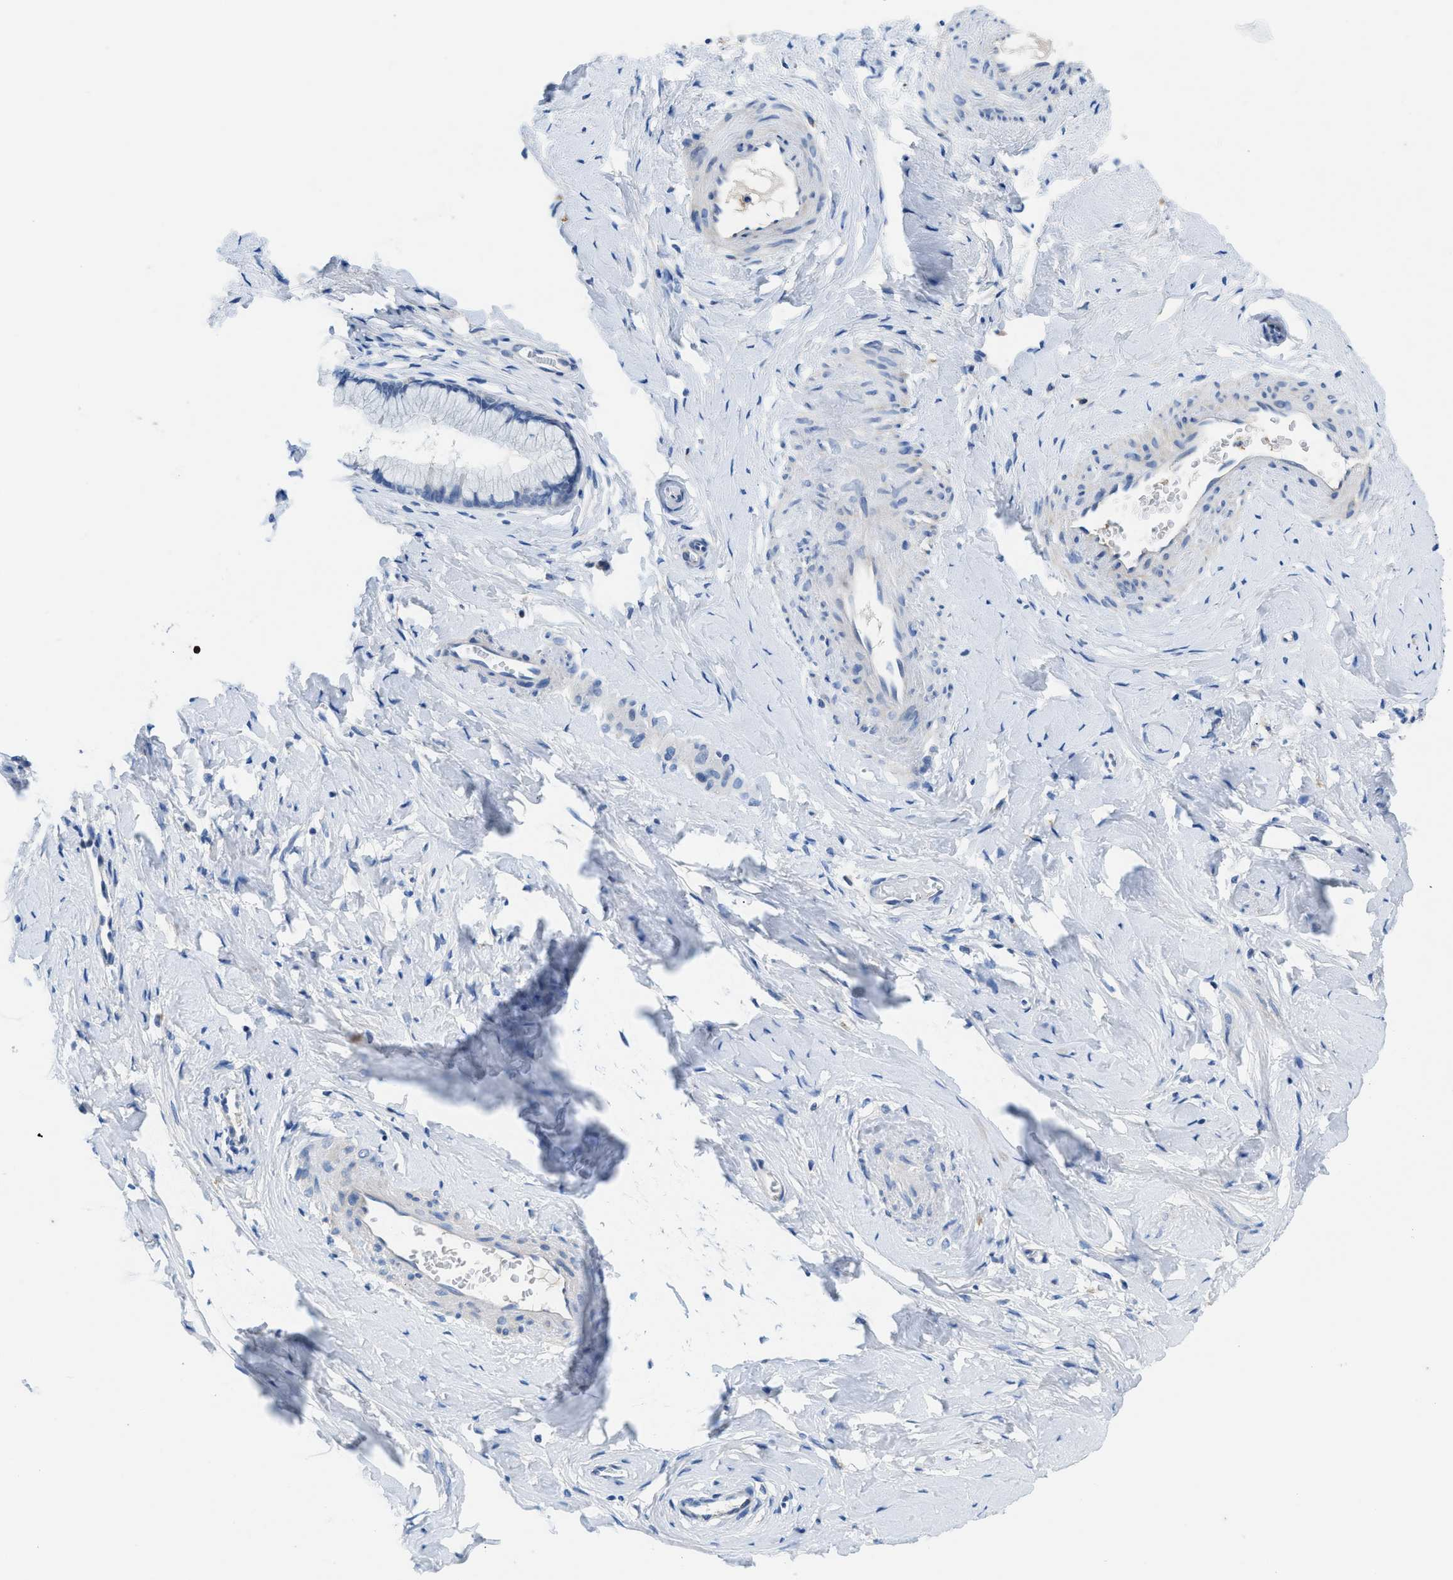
{"staining": {"intensity": "negative", "quantity": "none", "location": "none"}, "tissue": "cervix", "cell_type": "Glandular cells", "image_type": "normal", "snomed": [{"axis": "morphology", "description": "Normal tissue, NOS"}, {"axis": "topography", "description": "Cervix"}], "caption": "IHC micrograph of benign cervix: human cervix stained with DAB exhibits no significant protein staining in glandular cells. (DAB IHC visualized using brightfield microscopy, high magnification).", "gene": "SLC10A6", "patient": {"sex": "female", "age": 65}}